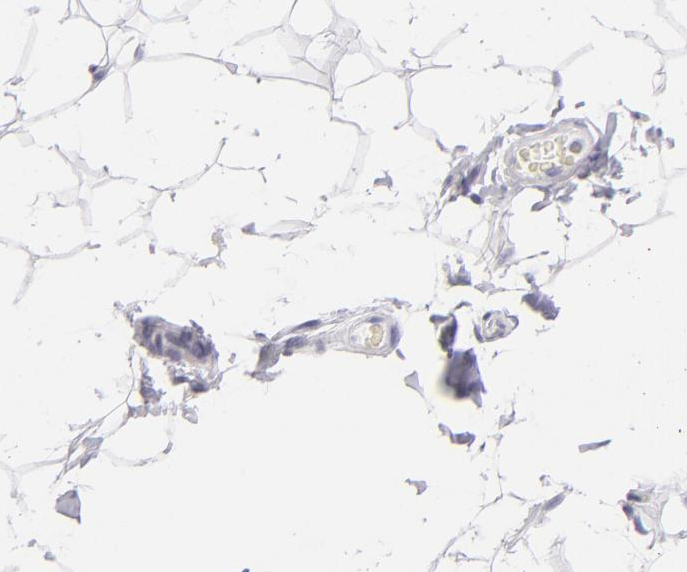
{"staining": {"intensity": "negative", "quantity": "none", "location": "none"}, "tissue": "adipose tissue", "cell_type": "Adipocytes", "image_type": "normal", "snomed": [{"axis": "morphology", "description": "Normal tissue, NOS"}, {"axis": "topography", "description": "Soft tissue"}], "caption": "An image of adipose tissue stained for a protein demonstrates no brown staining in adipocytes. Nuclei are stained in blue.", "gene": "PVALB", "patient": {"sex": "male", "age": 26}}